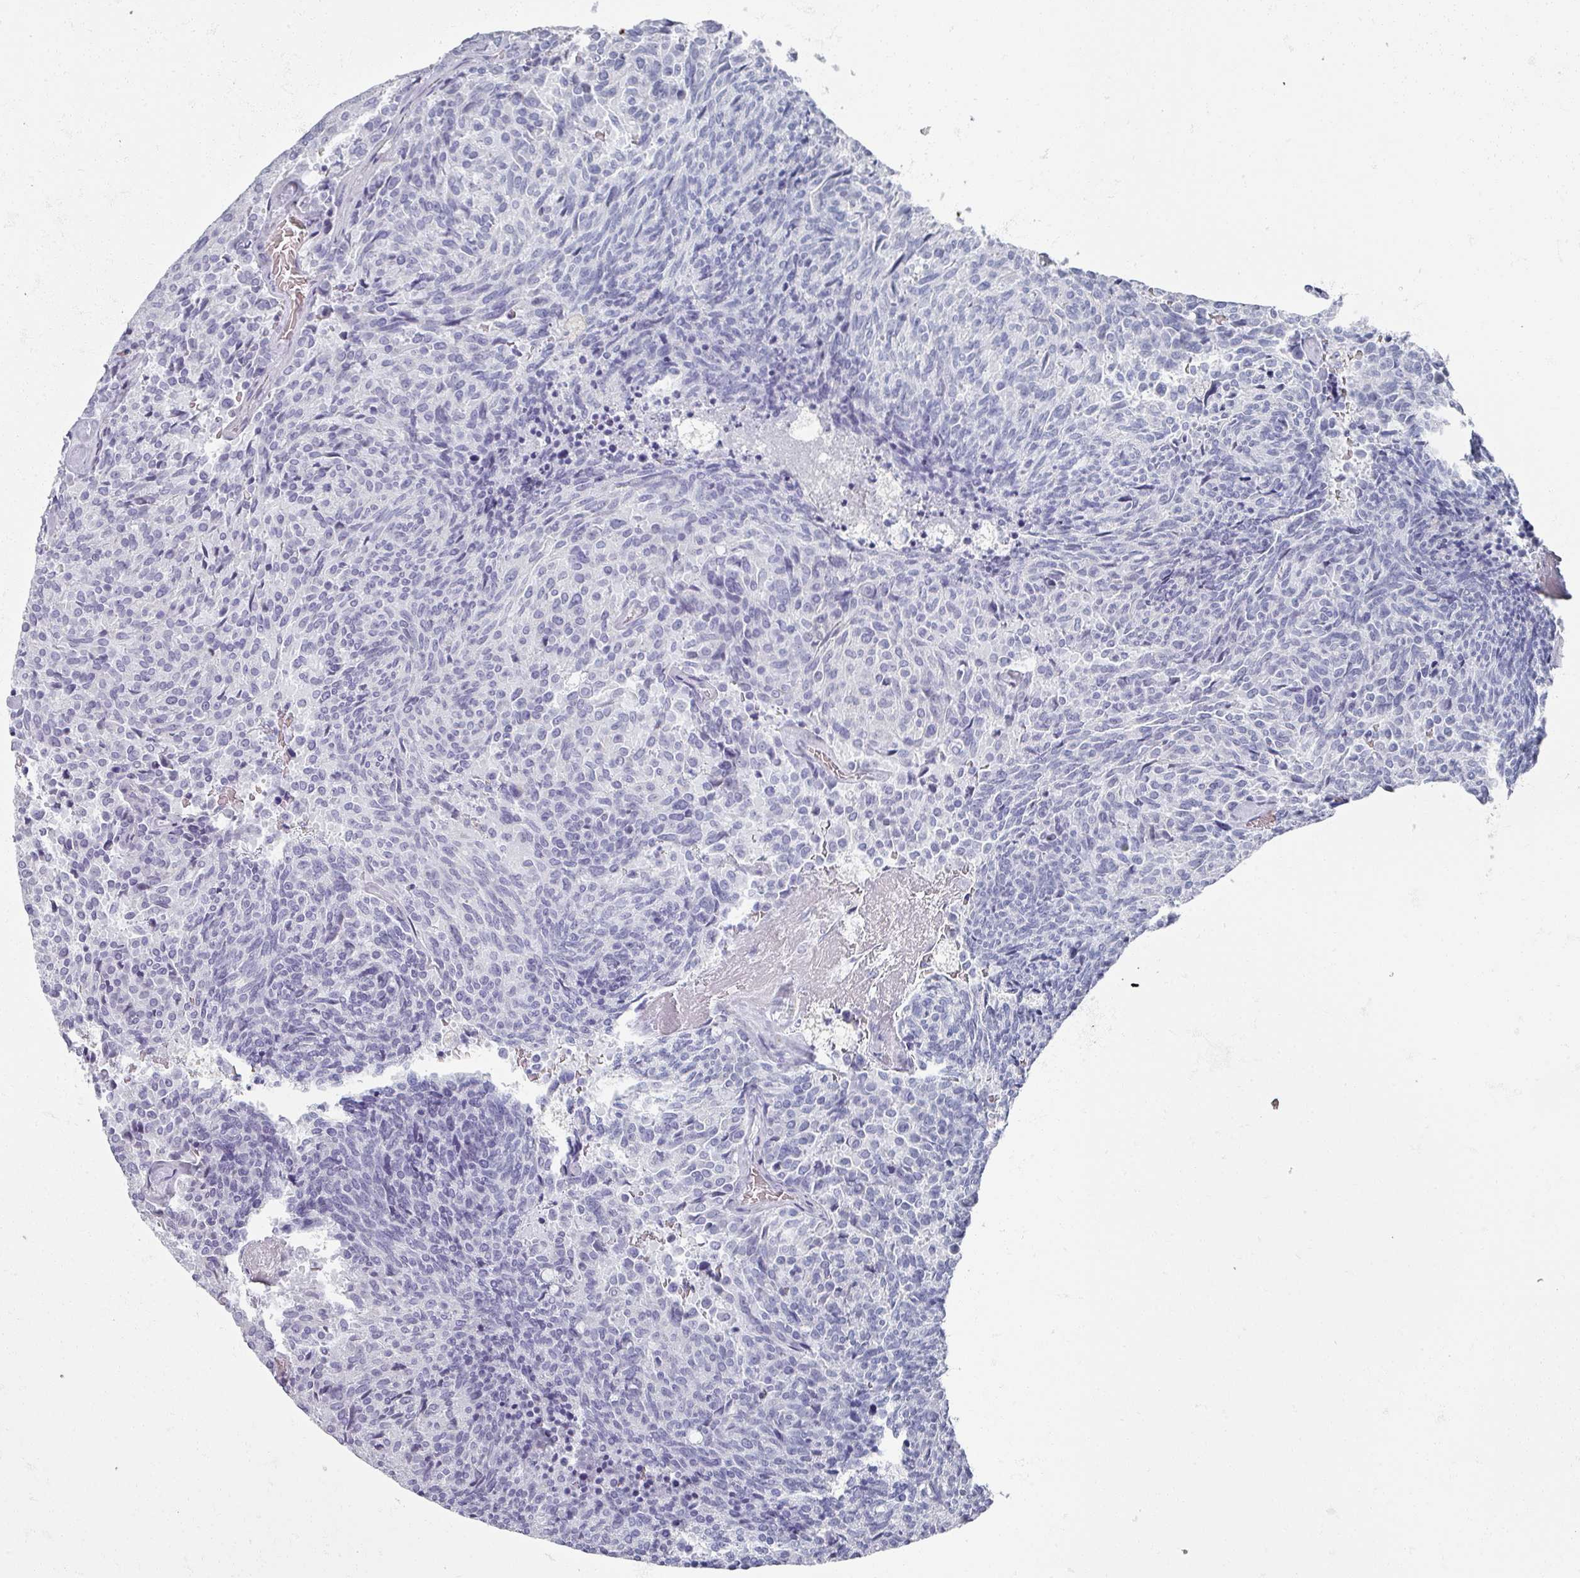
{"staining": {"intensity": "negative", "quantity": "none", "location": "none"}, "tissue": "carcinoid", "cell_type": "Tumor cells", "image_type": "cancer", "snomed": [{"axis": "morphology", "description": "Carcinoid, malignant, NOS"}, {"axis": "topography", "description": "Pancreas"}], "caption": "IHC image of carcinoid stained for a protein (brown), which shows no positivity in tumor cells.", "gene": "OMG", "patient": {"sex": "female", "age": 54}}